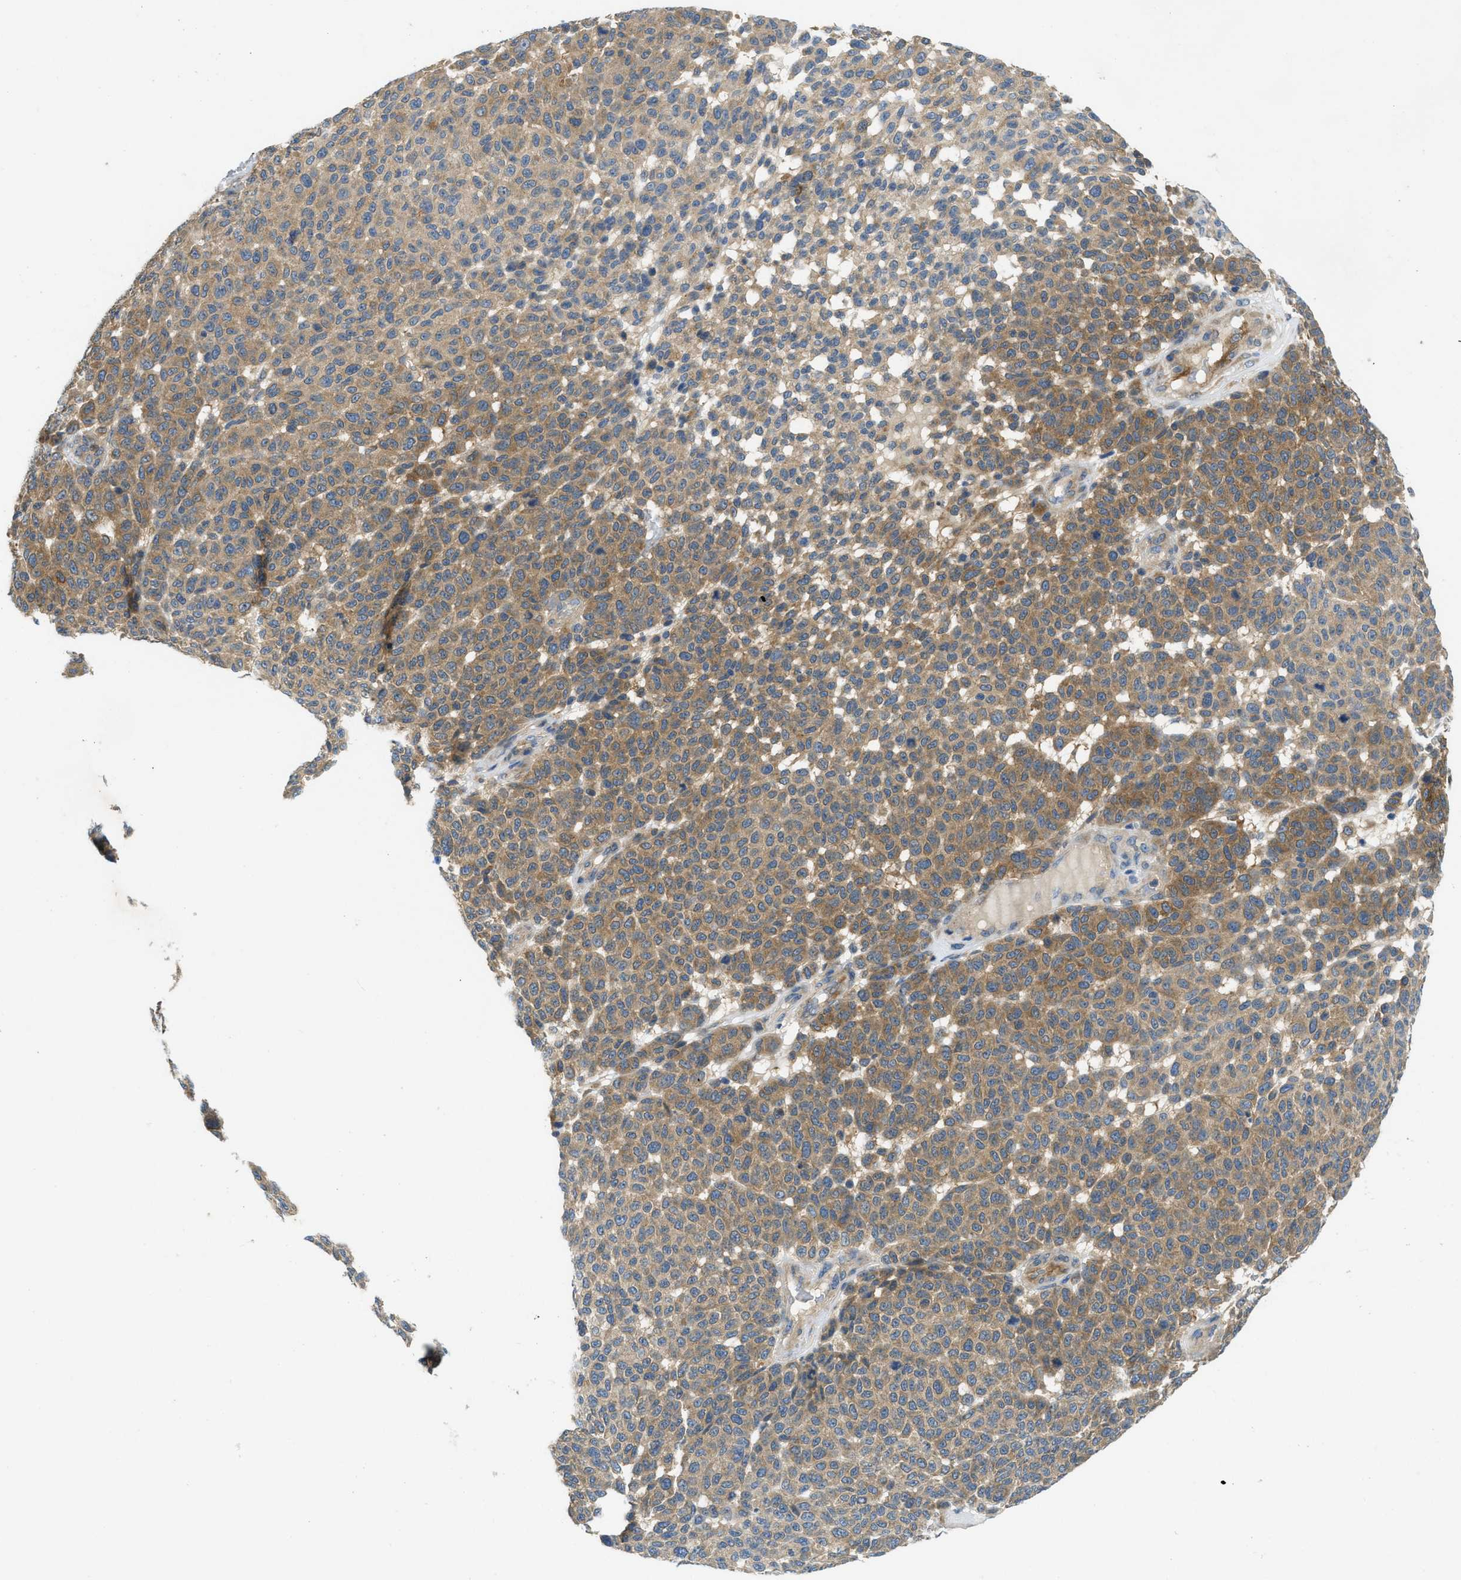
{"staining": {"intensity": "moderate", "quantity": ">75%", "location": "cytoplasmic/membranous"}, "tissue": "melanoma", "cell_type": "Tumor cells", "image_type": "cancer", "snomed": [{"axis": "morphology", "description": "Malignant melanoma, NOS"}, {"axis": "topography", "description": "Skin"}], "caption": "An immunohistochemistry photomicrograph of neoplastic tissue is shown. Protein staining in brown shows moderate cytoplasmic/membranous positivity in melanoma within tumor cells.", "gene": "RIPK2", "patient": {"sex": "male", "age": 59}}